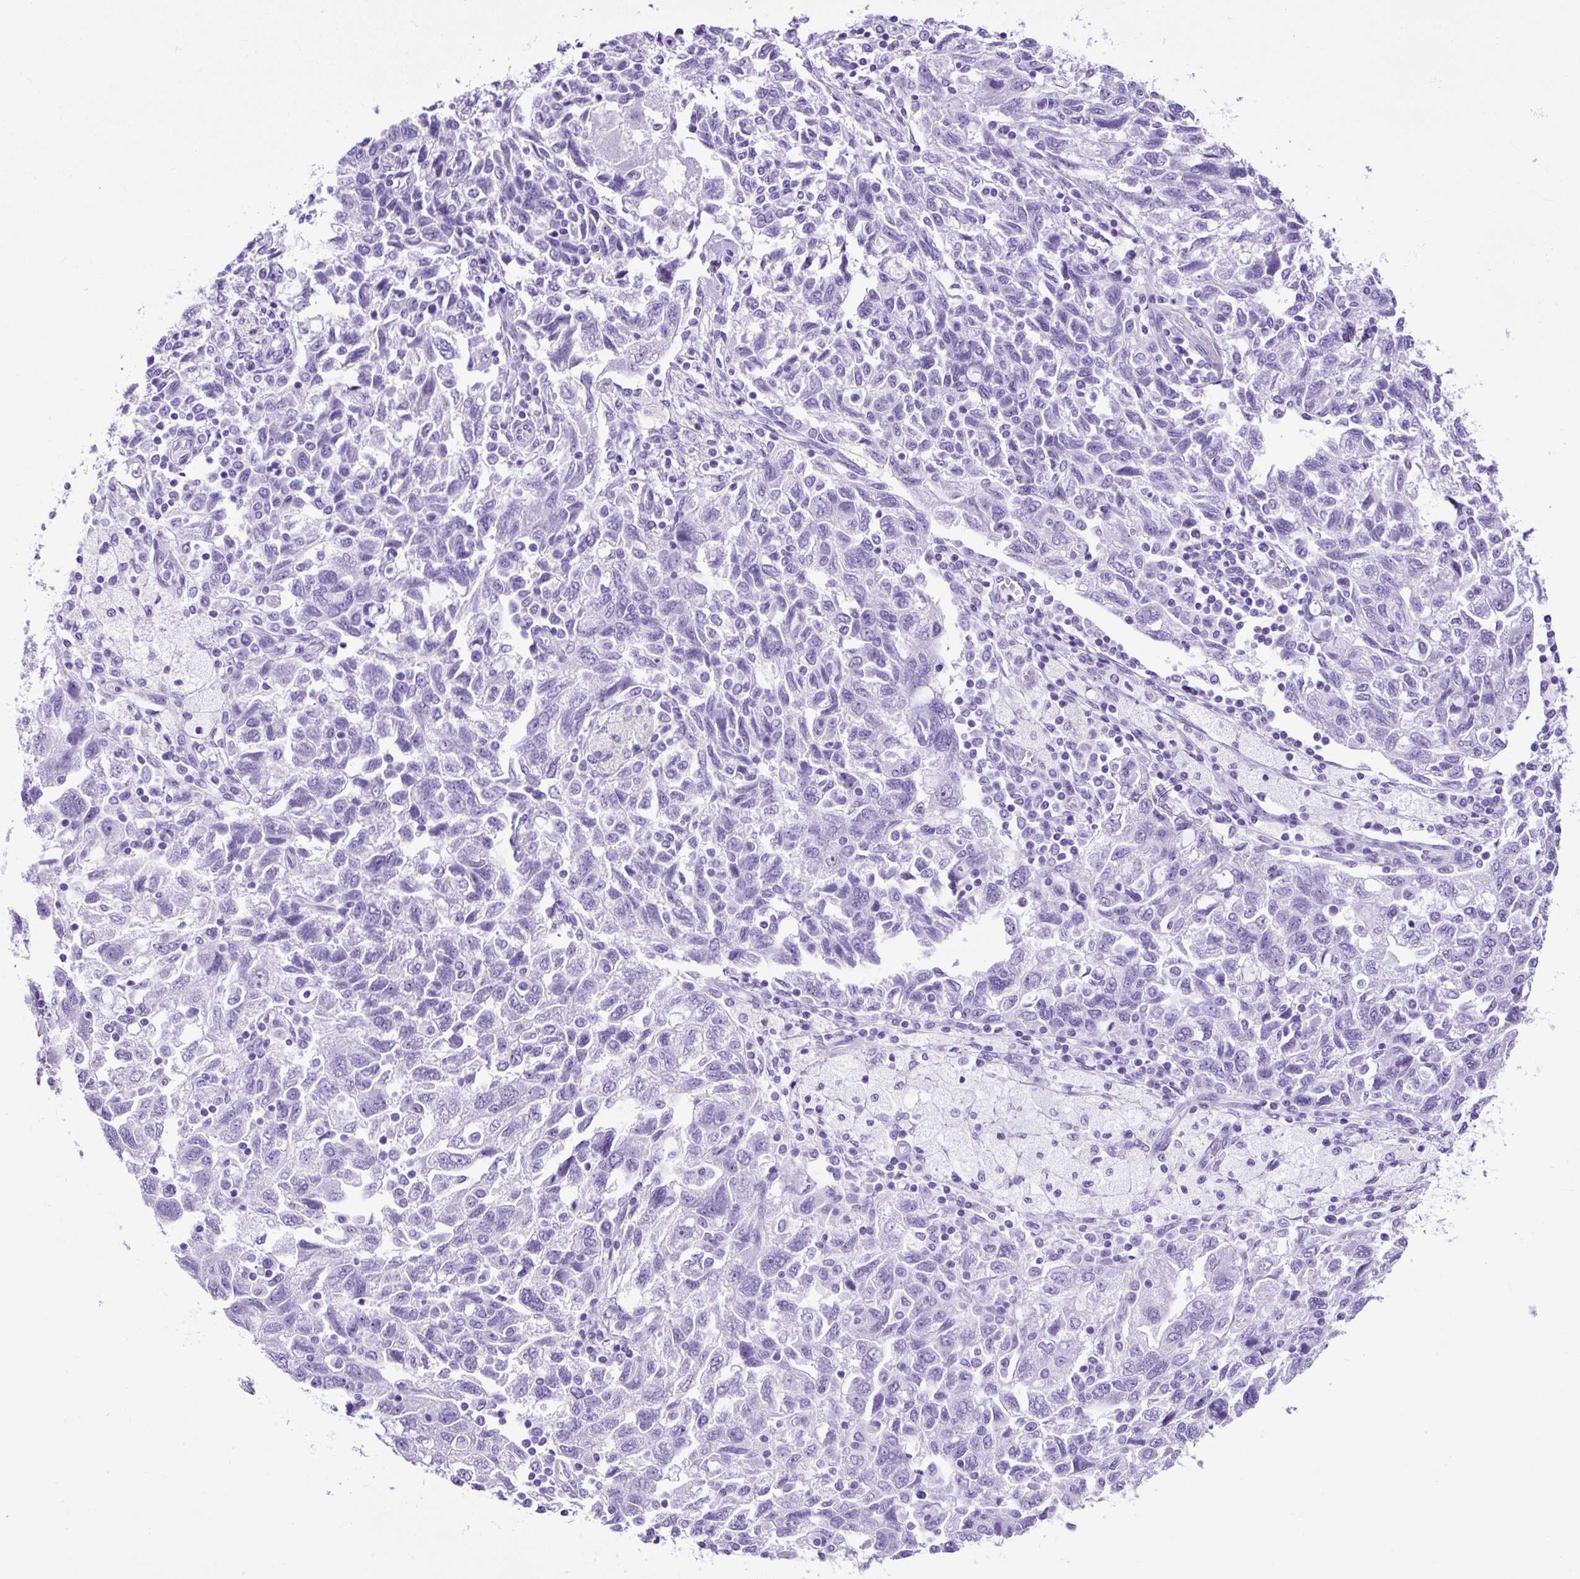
{"staining": {"intensity": "negative", "quantity": "none", "location": "none"}, "tissue": "ovarian cancer", "cell_type": "Tumor cells", "image_type": "cancer", "snomed": [{"axis": "morphology", "description": "Carcinoma, NOS"}, {"axis": "morphology", "description": "Cystadenocarcinoma, serous, NOS"}, {"axis": "topography", "description": "Ovary"}], "caption": "A photomicrograph of ovarian cancer (carcinoma) stained for a protein displays no brown staining in tumor cells.", "gene": "CEL", "patient": {"sex": "female", "age": 69}}